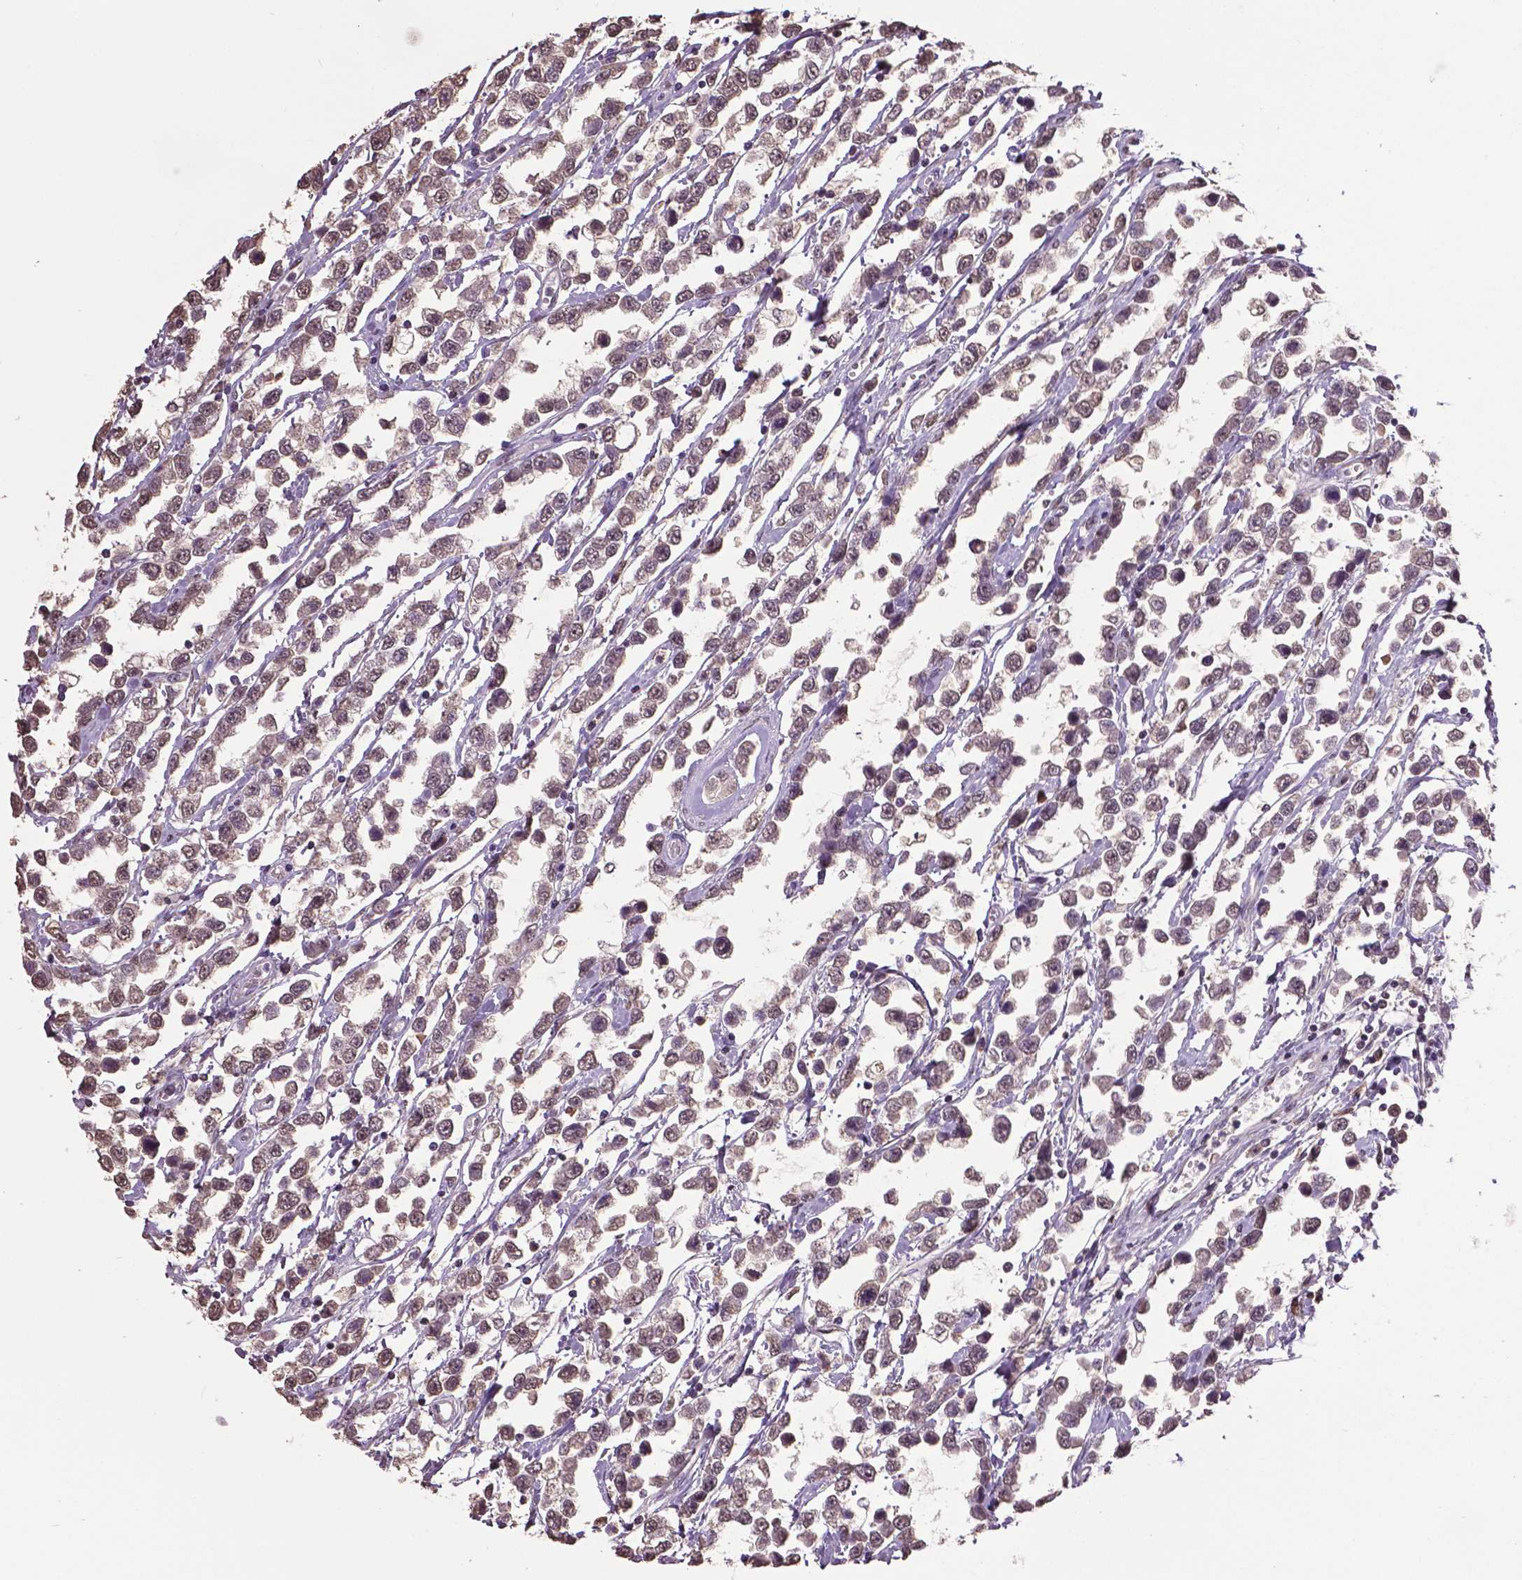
{"staining": {"intensity": "weak", "quantity": "25%-75%", "location": "nuclear"}, "tissue": "testis cancer", "cell_type": "Tumor cells", "image_type": "cancer", "snomed": [{"axis": "morphology", "description": "Seminoma, NOS"}, {"axis": "topography", "description": "Testis"}], "caption": "Tumor cells exhibit low levels of weak nuclear expression in approximately 25%-75% of cells in human seminoma (testis). (DAB IHC, brown staining for protein, blue staining for nuclei).", "gene": "RUNX3", "patient": {"sex": "male", "age": 34}}